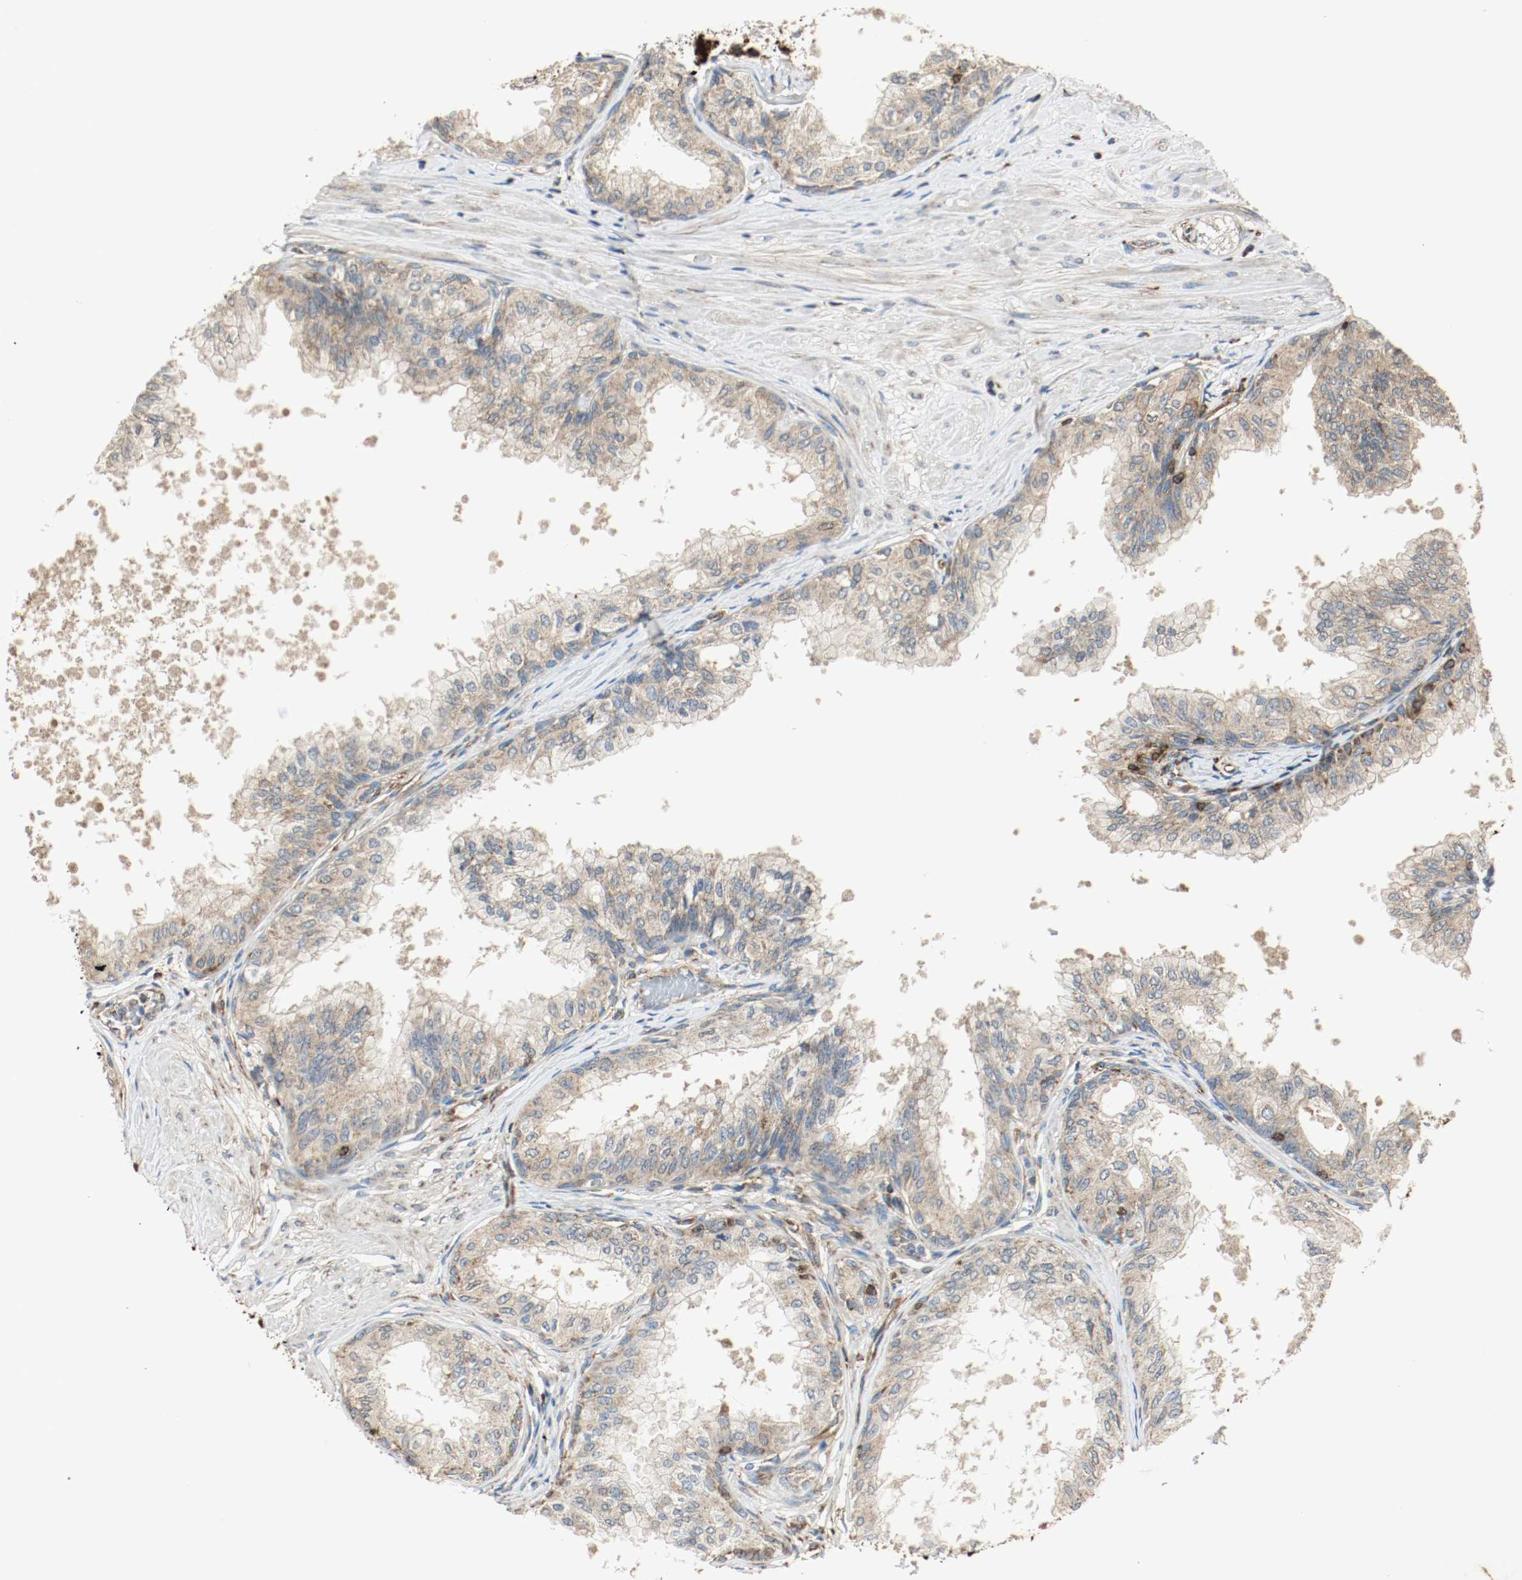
{"staining": {"intensity": "moderate", "quantity": ">75%", "location": "cytoplasmic/membranous"}, "tissue": "prostate", "cell_type": "Glandular cells", "image_type": "normal", "snomed": [{"axis": "morphology", "description": "Normal tissue, NOS"}, {"axis": "topography", "description": "Prostate"}, {"axis": "topography", "description": "Seminal veicle"}], "caption": "Approximately >75% of glandular cells in unremarkable prostate exhibit moderate cytoplasmic/membranous protein staining as visualized by brown immunohistochemical staining.", "gene": "PLCG1", "patient": {"sex": "male", "age": 60}}